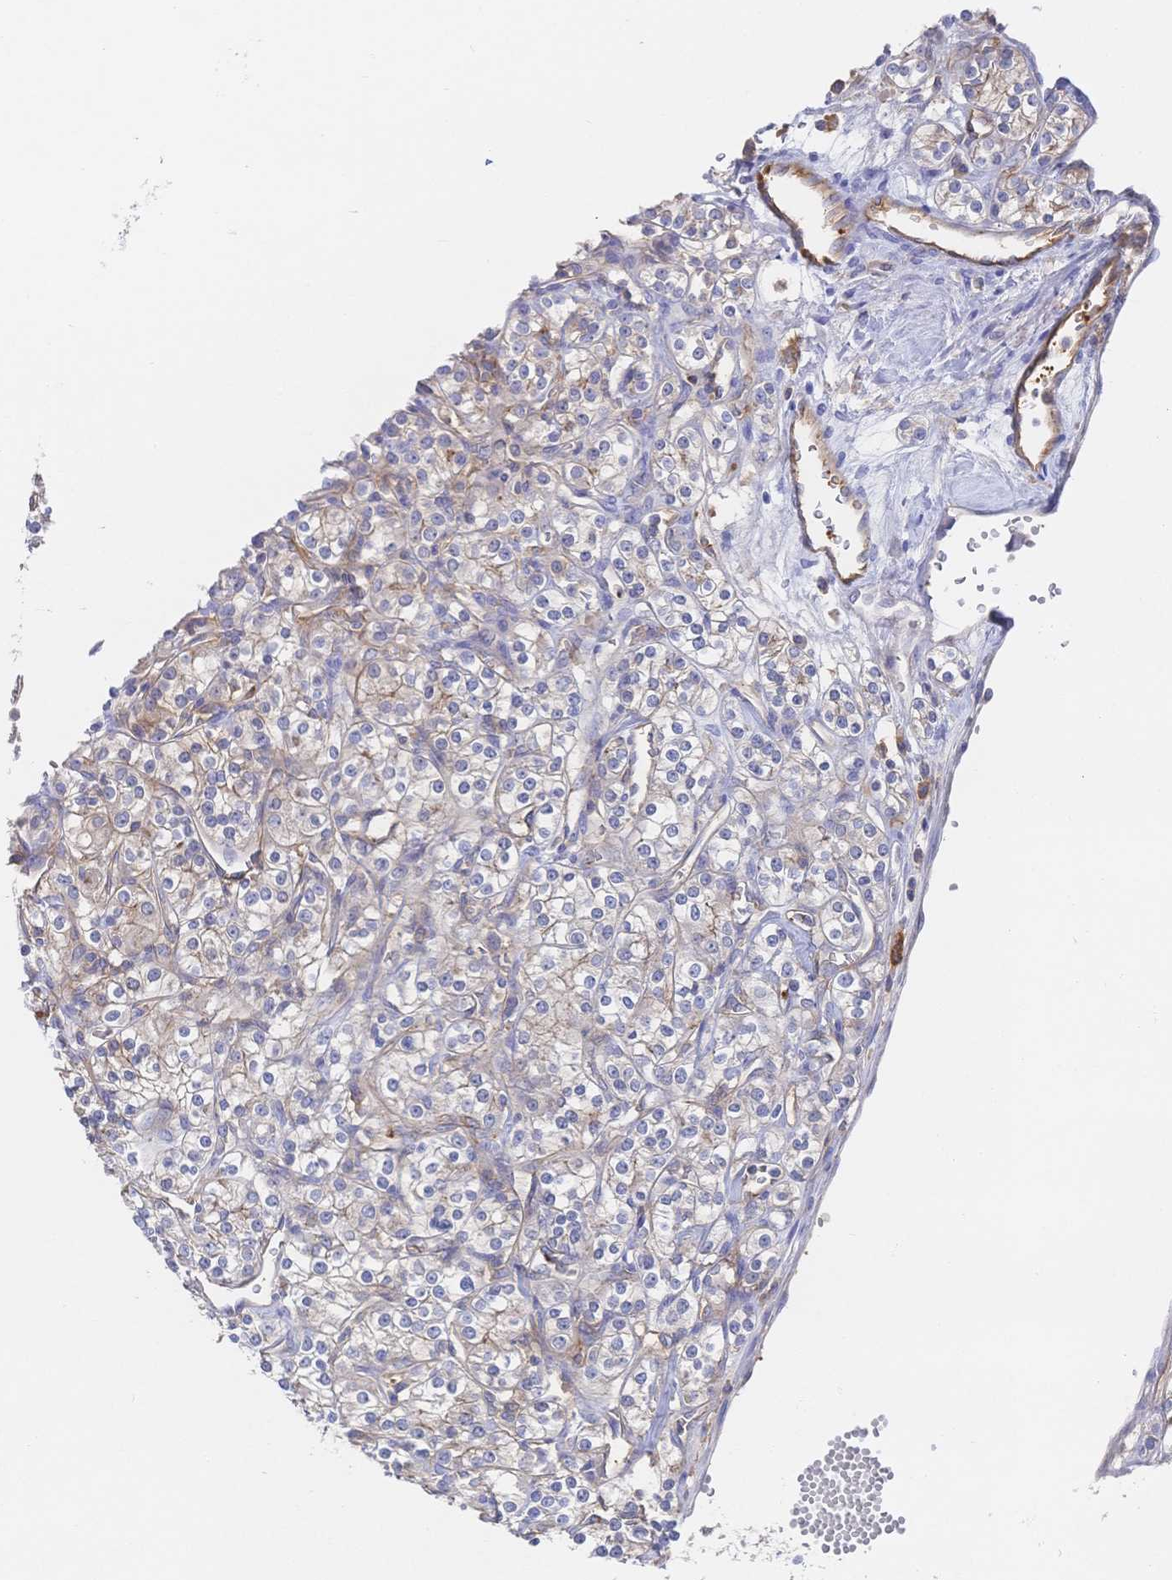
{"staining": {"intensity": "weak", "quantity": "<25%", "location": "cytoplasmic/membranous"}, "tissue": "renal cancer", "cell_type": "Tumor cells", "image_type": "cancer", "snomed": [{"axis": "morphology", "description": "Adenocarcinoma, NOS"}, {"axis": "topography", "description": "Kidney"}], "caption": "Protein analysis of adenocarcinoma (renal) reveals no significant expression in tumor cells.", "gene": "F11R", "patient": {"sex": "male", "age": 77}}